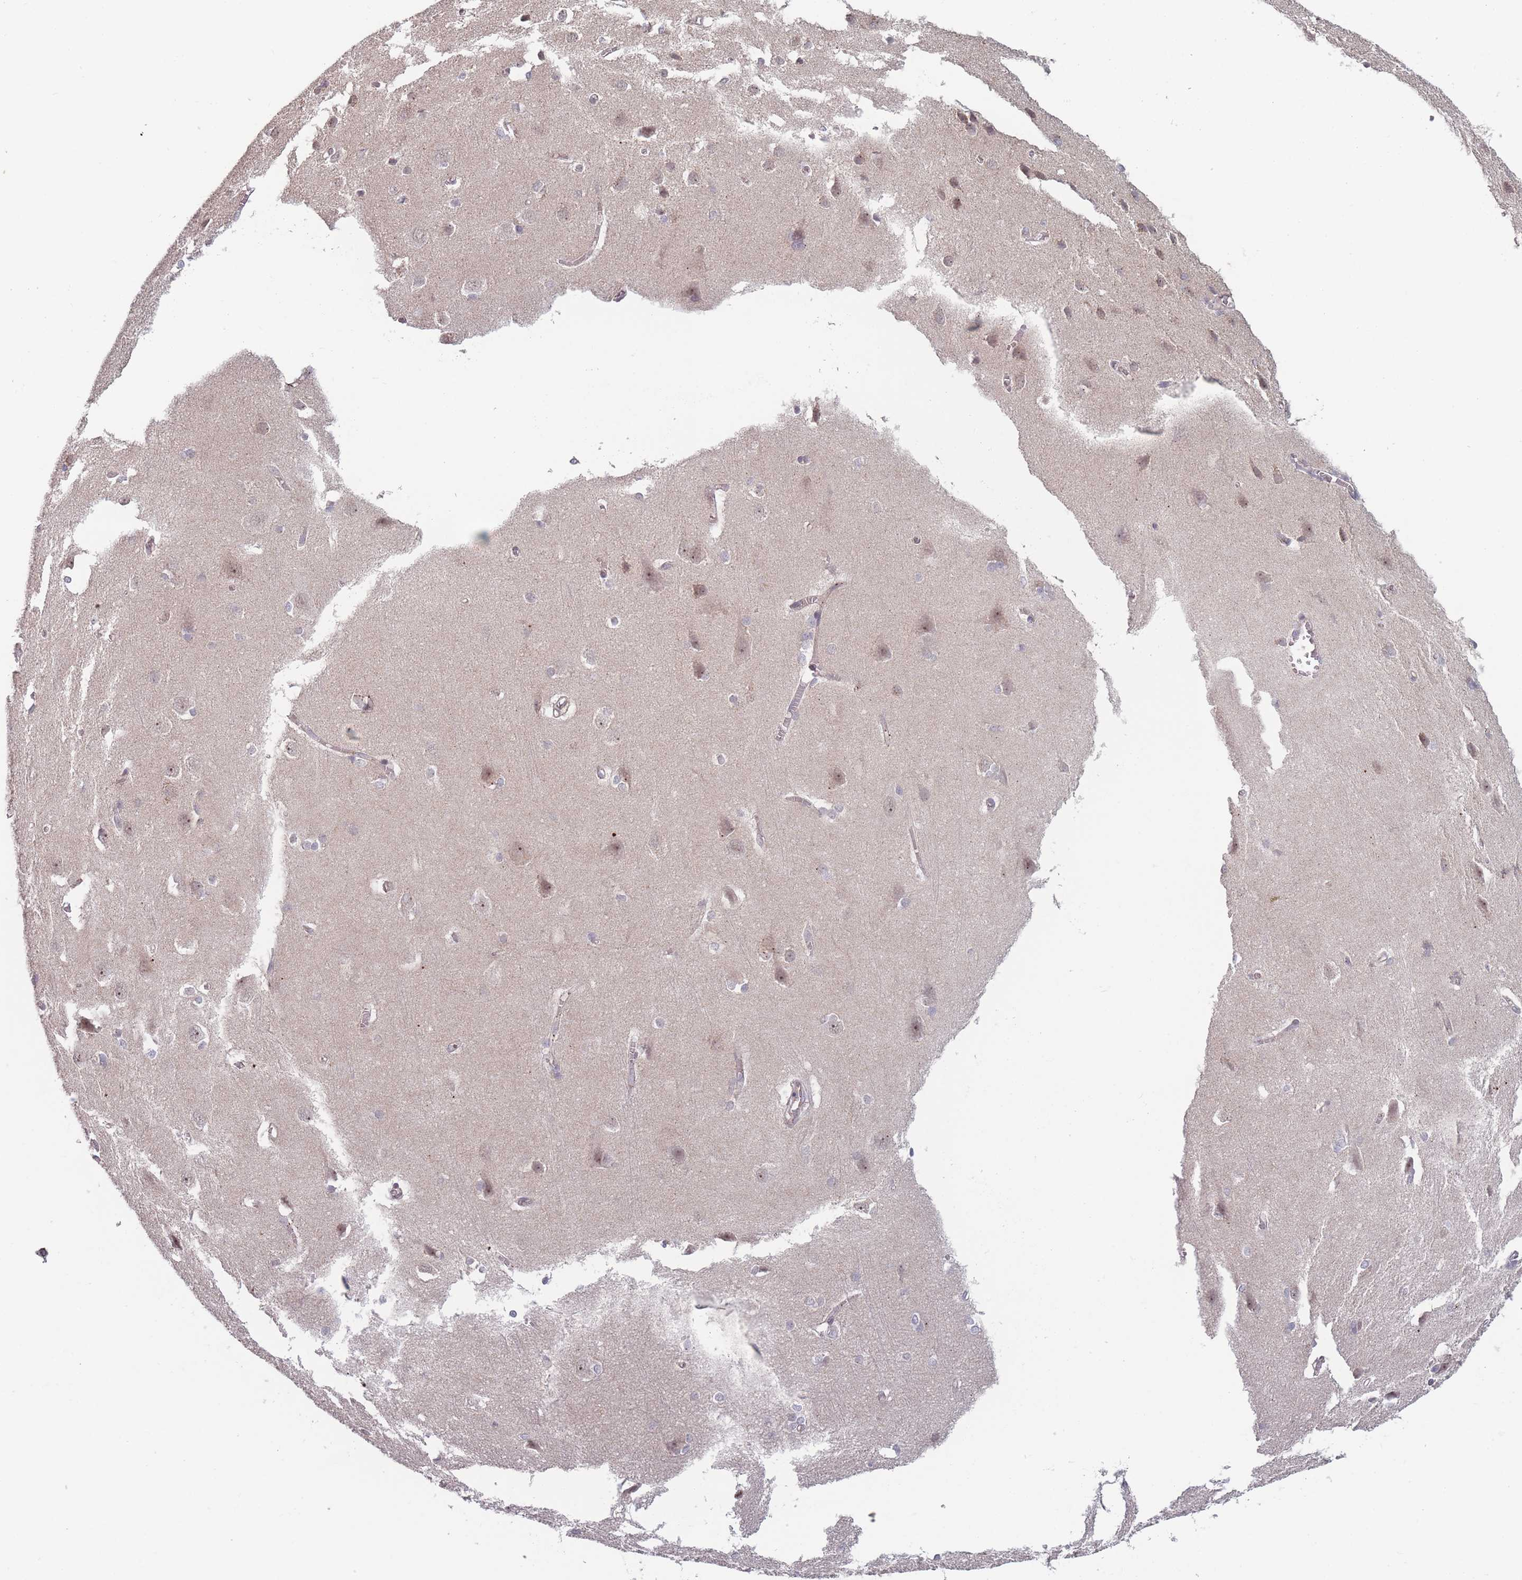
{"staining": {"intensity": "negative", "quantity": "none", "location": "none"}, "tissue": "cerebral cortex", "cell_type": "Endothelial cells", "image_type": "normal", "snomed": [{"axis": "morphology", "description": "Normal tissue, NOS"}, {"axis": "topography", "description": "Cerebral cortex"}], "caption": "Endothelial cells are negative for protein expression in benign human cerebral cortex. Nuclei are stained in blue.", "gene": "TMEM232", "patient": {"sex": "male", "age": 37}}